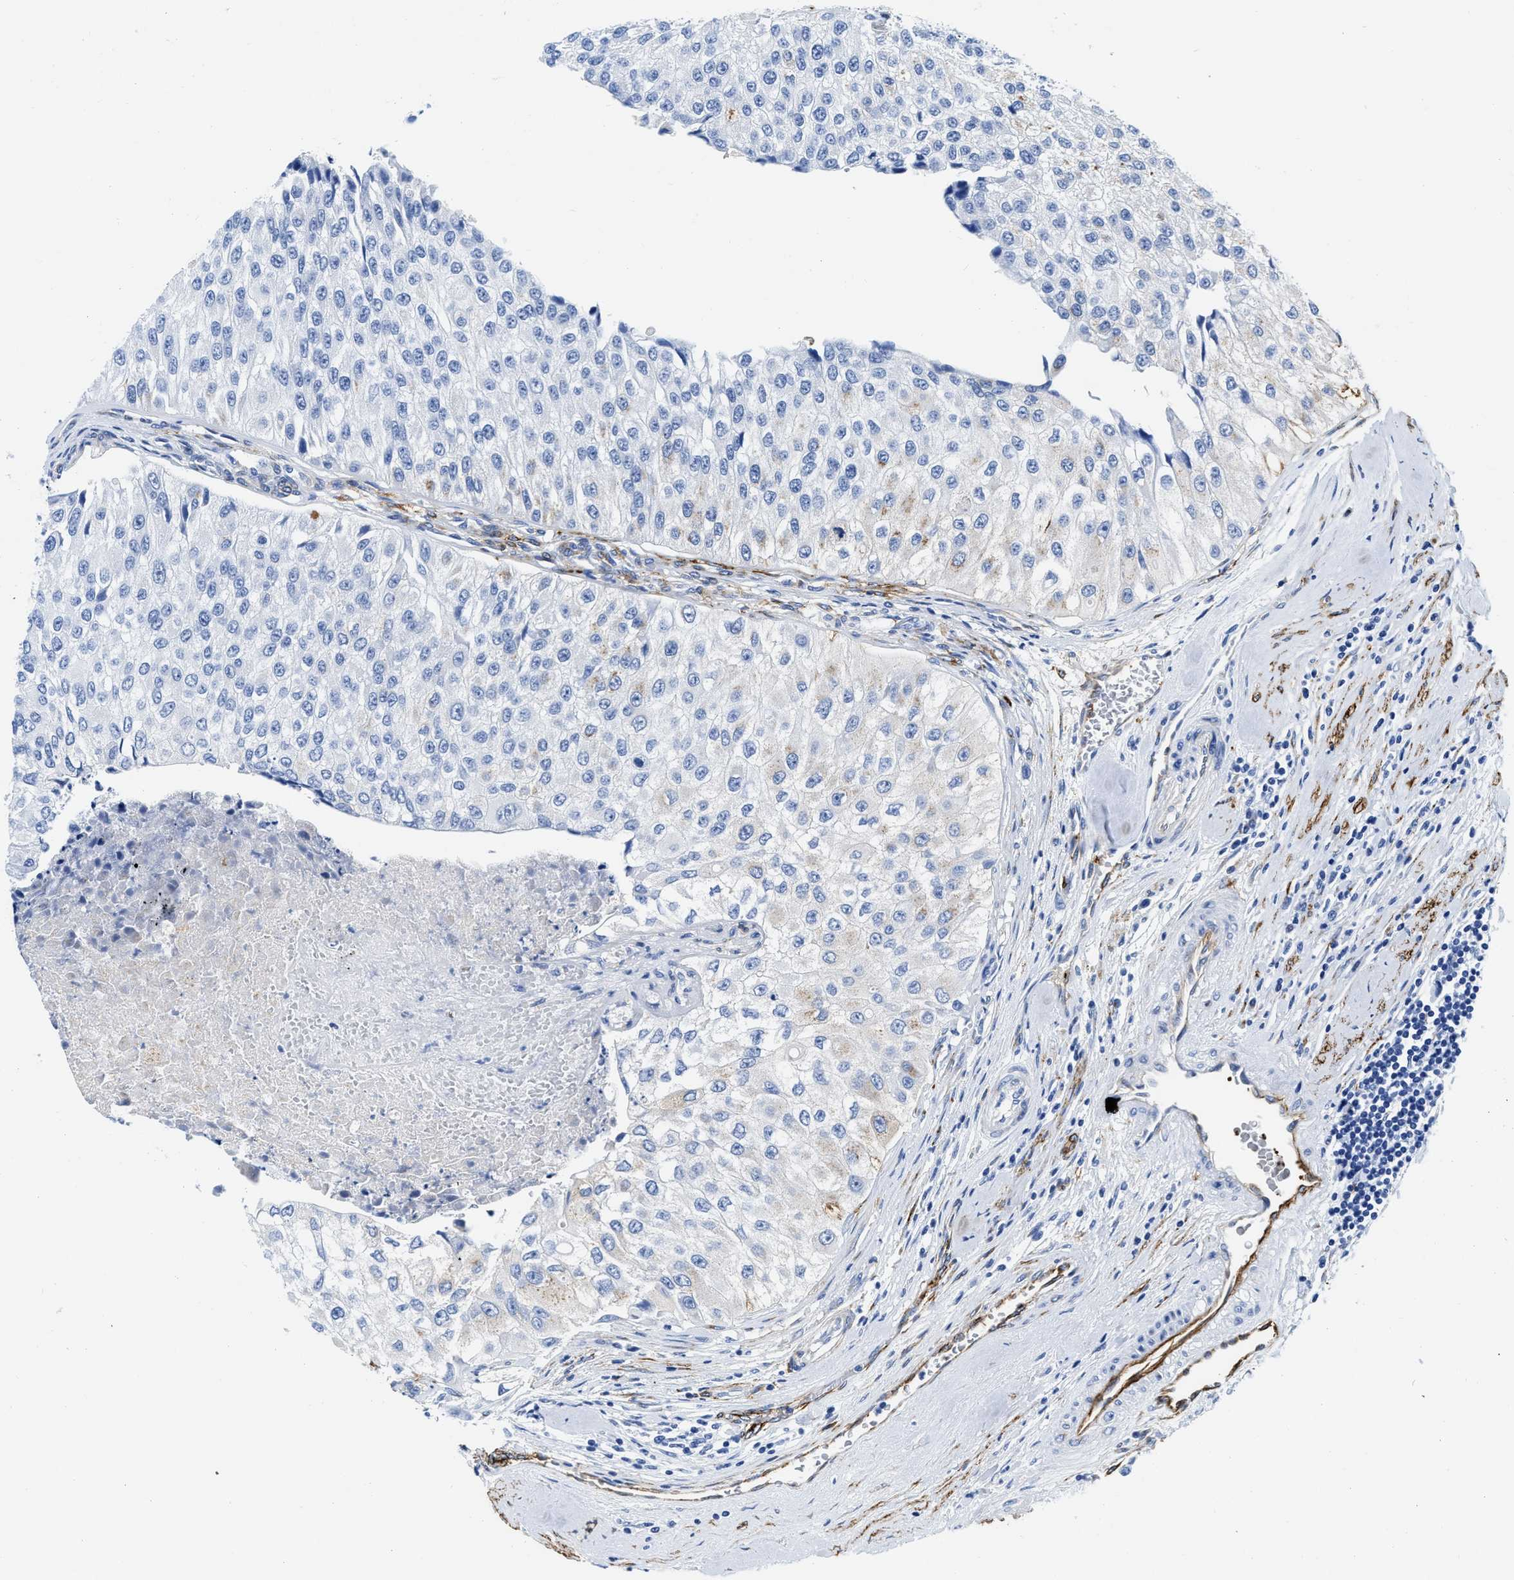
{"staining": {"intensity": "negative", "quantity": "none", "location": "none"}, "tissue": "urothelial cancer", "cell_type": "Tumor cells", "image_type": "cancer", "snomed": [{"axis": "morphology", "description": "Urothelial carcinoma, High grade"}, {"axis": "topography", "description": "Kidney"}, {"axis": "topography", "description": "Urinary bladder"}], "caption": "Tumor cells are negative for brown protein staining in urothelial carcinoma (high-grade).", "gene": "TVP23B", "patient": {"sex": "male", "age": 77}}